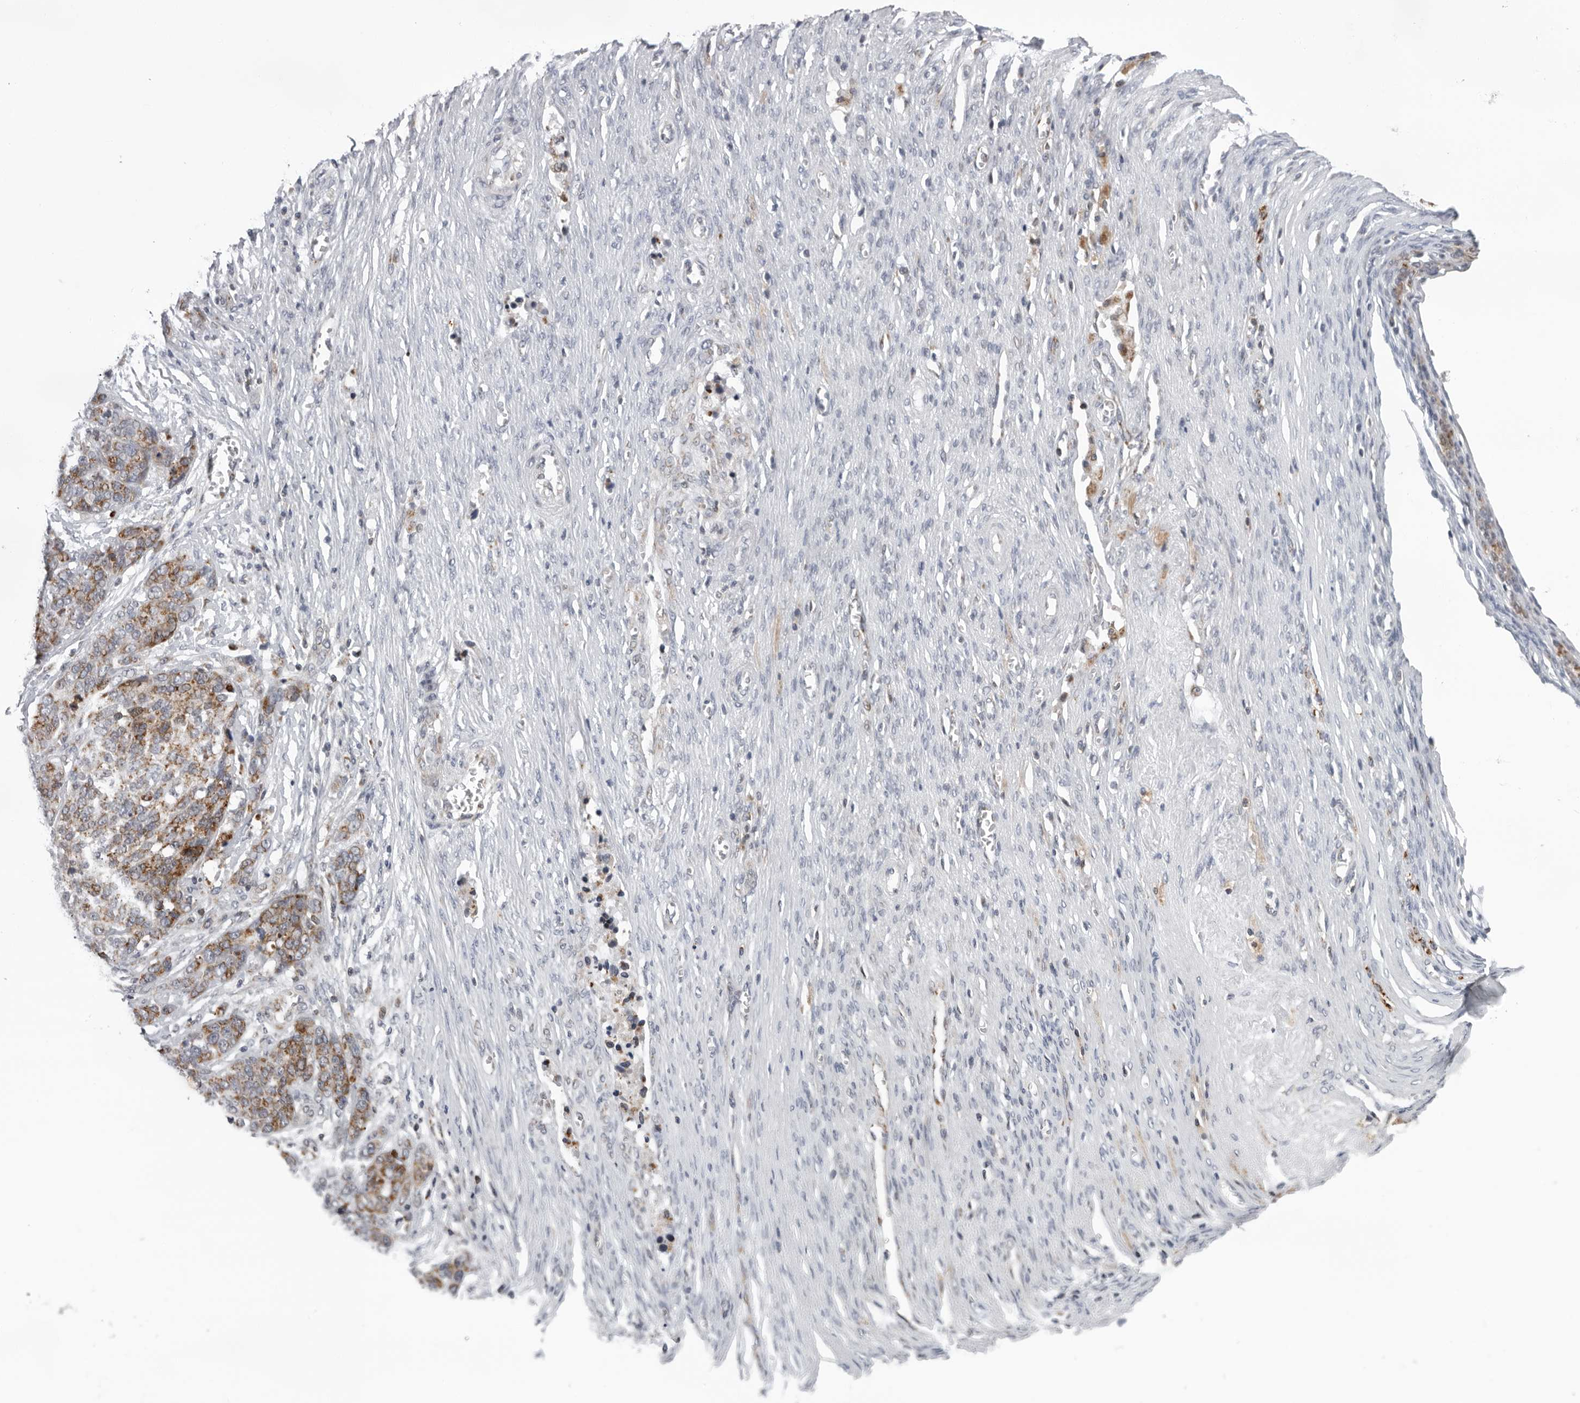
{"staining": {"intensity": "moderate", "quantity": ">75%", "location": "cytoplasmic/membranous"}, "tissue": "ovarian cancer", "cell_type": "Tumor cells", "image_type": "cancer", "snomed": [{"axis": "morphology", "description": "Cystadenocarcinoma, serous, NOS"}, {"axis": "topography", "description": "Ovary"}], "caption": "A histopathology image of ovarian cancer (serous cystadenocarcinoma) stained for a protein exhibits moderate cytoplasmic/membranous brown staining in tumor cells. The staining was performed using DAB (3,3'-diaminobenzidine) to visualize the protein expression in brown, while the nuclei were stained in blue with hematoxylin (Magnification: 20x).", "gene": "CPT2", "patient": {"sex": "female", "age": 44}}